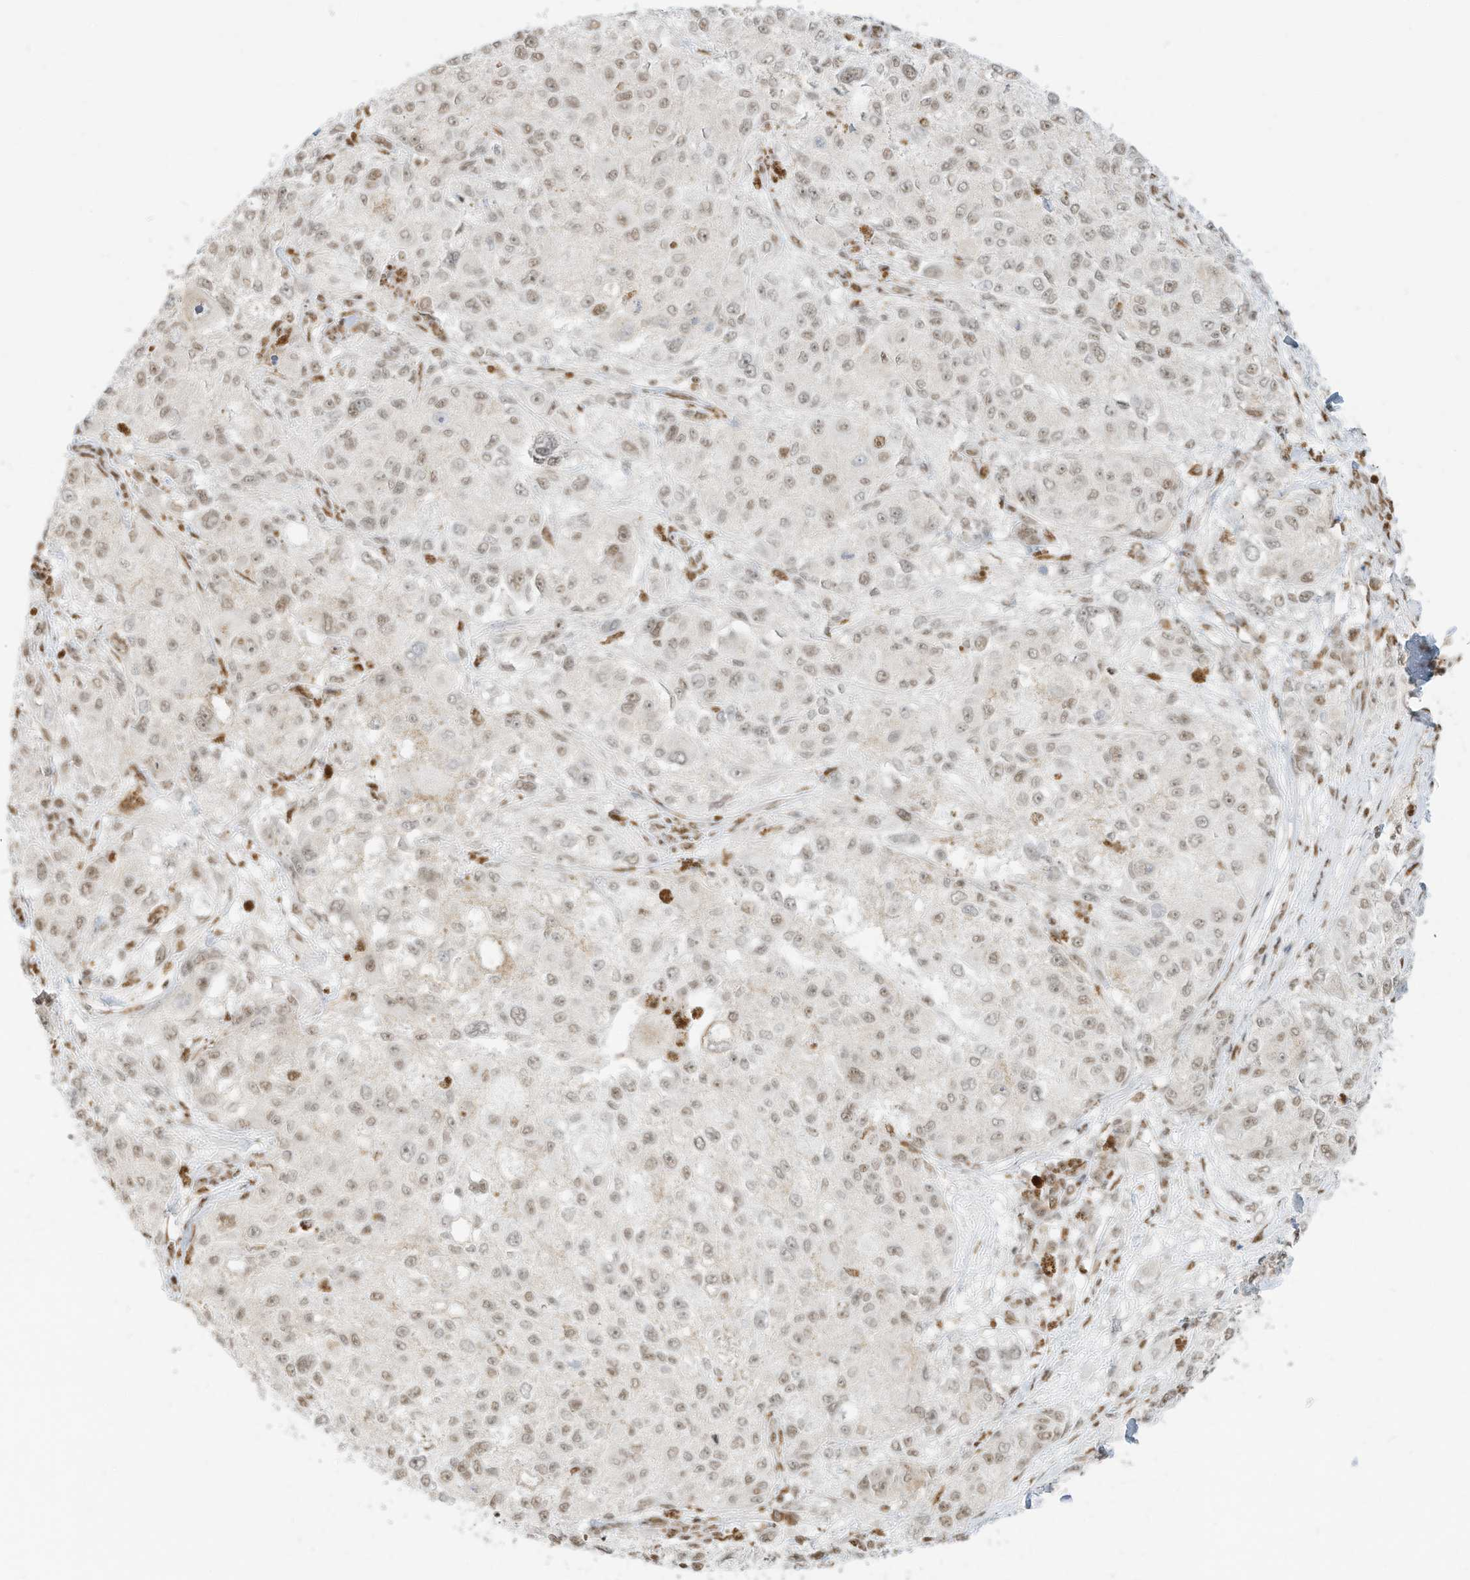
{"staining": {"intensity": "weak", "quantity": "25%-75%", "location": "nuclear"}, "tissue": "melanoma", "cell_type": "Tumor cells", "image_type": "cancer", "snomed": [{"axis": "morphology", "description": "Necrosis, NOS"}, {"axis": "morphology", "description": "Malignant melanoma, NOS"}, {"axis": "topography", "description": "Skin"}], "caption": "An image of malignant melanoma stained for a protein demonstrates weak nuclear brown staining in tumor cells. (IHC, brightfield microscopy, high magnification).", "gene": "NHSL1", "patient": {"sex": "female", "age": 87}}